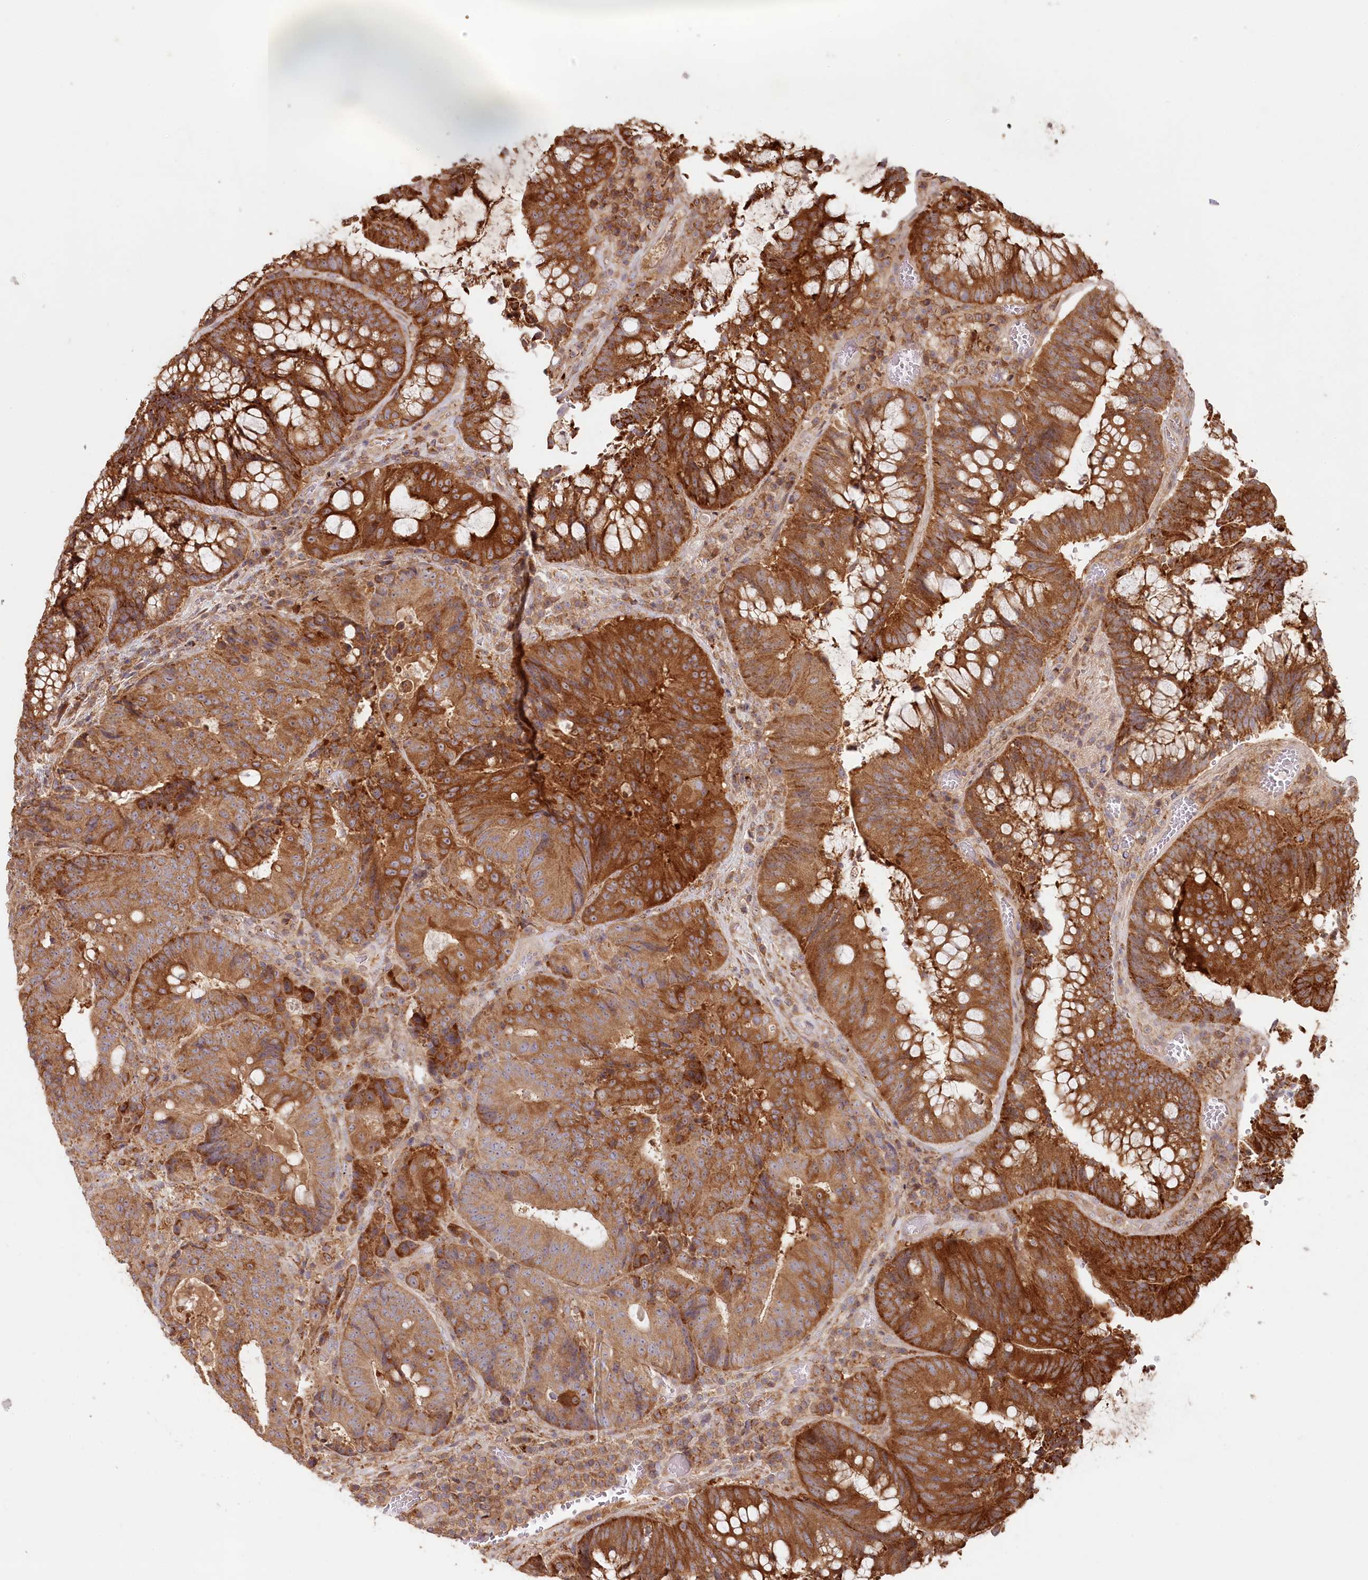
{"staining": {"intensity": "strong", "quantity": ">75%", "location": "cytoplasmic/membranous"}, "tissue": "colorectal cancer", "cell_type": "Tumor cells", "image_type": "cancer", "snomed": [{"axis": "morphology", "description": "Adenocarcinoma, NOS"}, {"axis": "topography", "description": "Rectum"}], "caption": "A brown stain labels strong cytoplasmic/membranous staining of a protein in colorectal cancer tumor cells.", "gene": "HAL", "patient": {"sex": "male", "age": 69}}